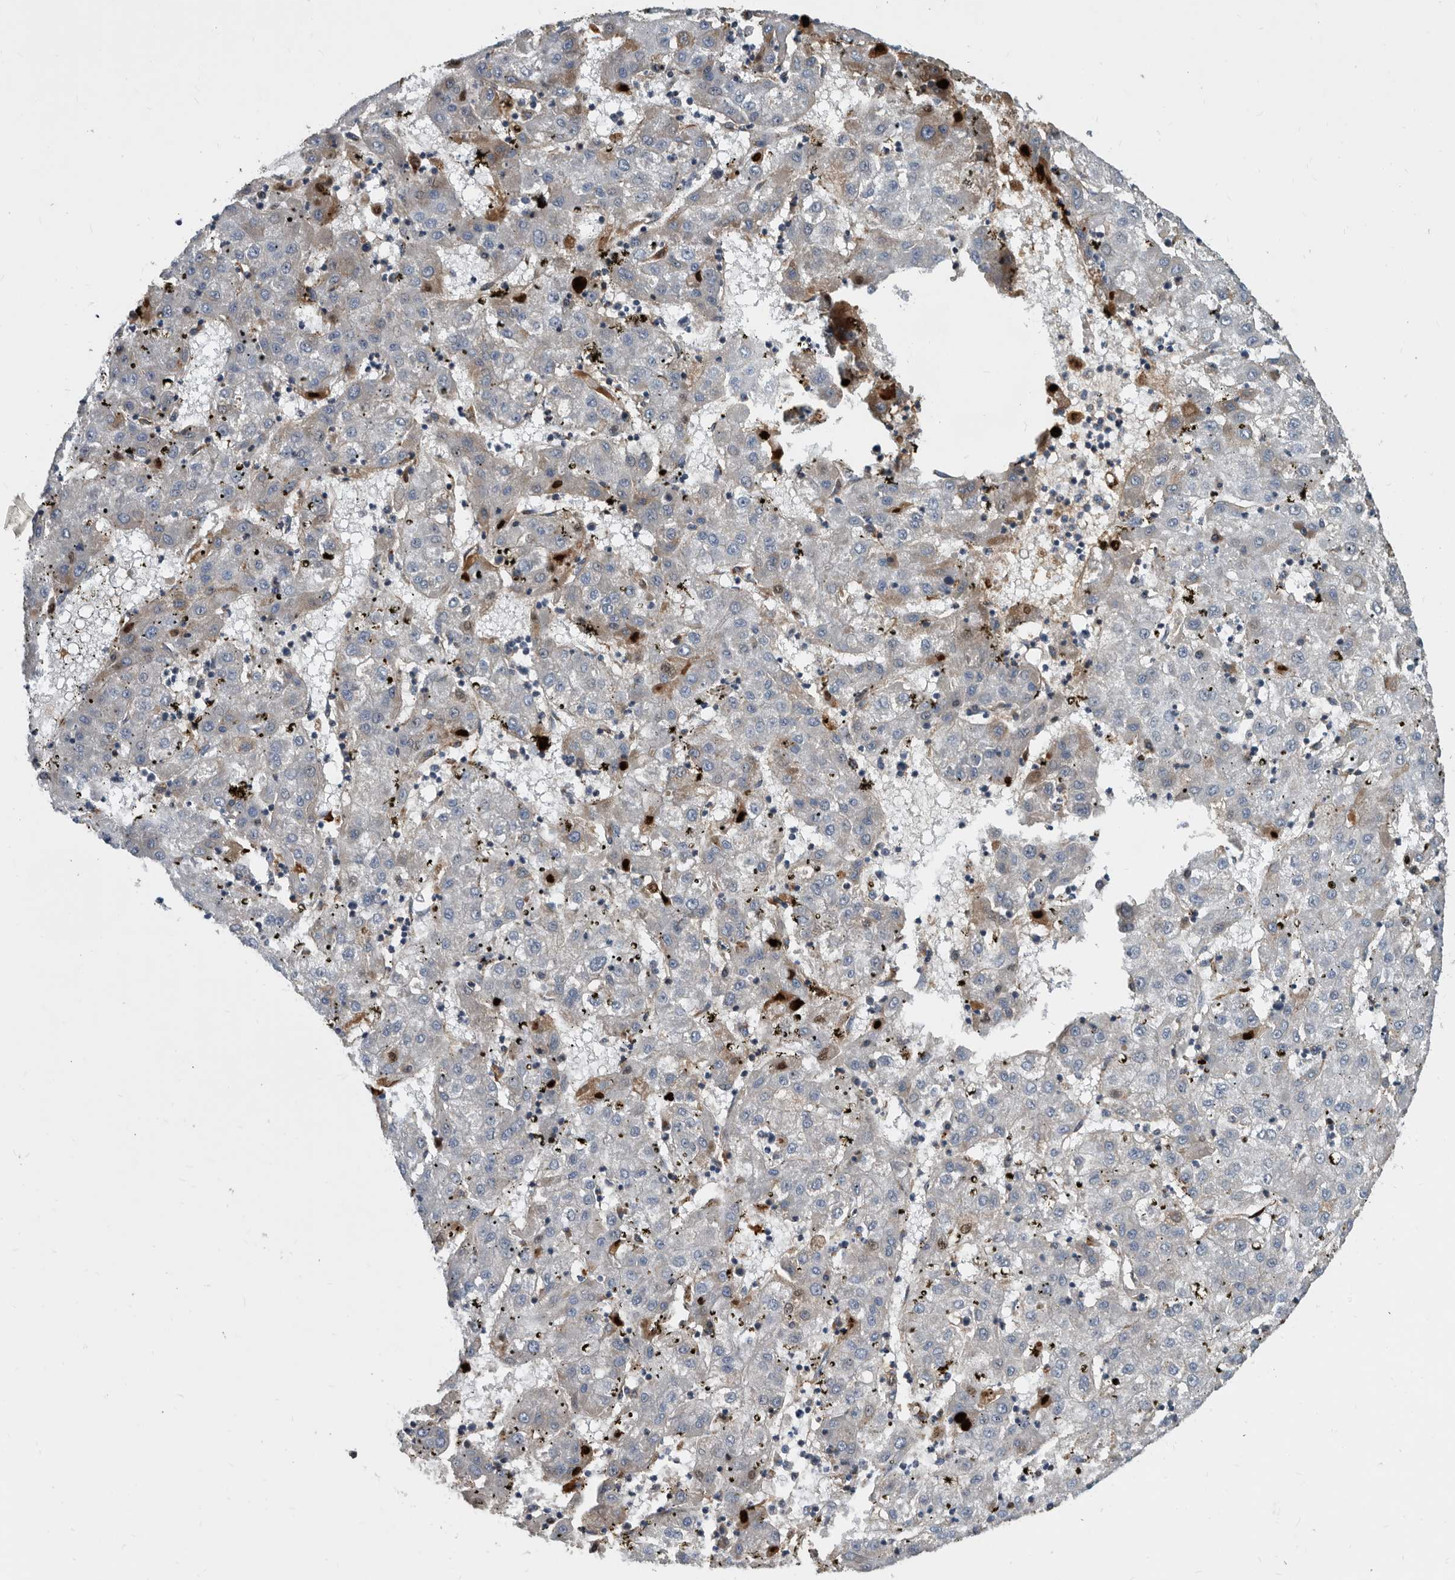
{"staining": {"intensity": "weak", "quantity": "<25%", "location": "cytoplasmic/membranous,nuclear"}, "tissue": "liver cancer", "cell_type": "Tumor cells", "image_type": "cancer", "snomed": [{"axis": "morphology", "description": "Carcinoma, Hepatocellular, NOS"}, {"axis": "topography", "description": "Liver"}], "caption": "High magnification brightfield microscopy of liver hepatocellular carcinoma stained with DAB (brown) and counterstained with hematoxylin (blue): tumor cells show no significant staining. (Stains: DAB (3,3'-diaminobenzidine) immunohistochemistry with hematoxylin counter stain, Microscopy: brightfield microscopy at high magnification).", "gene": "PI15", "patient": {"sex": "male", "age": 72}}